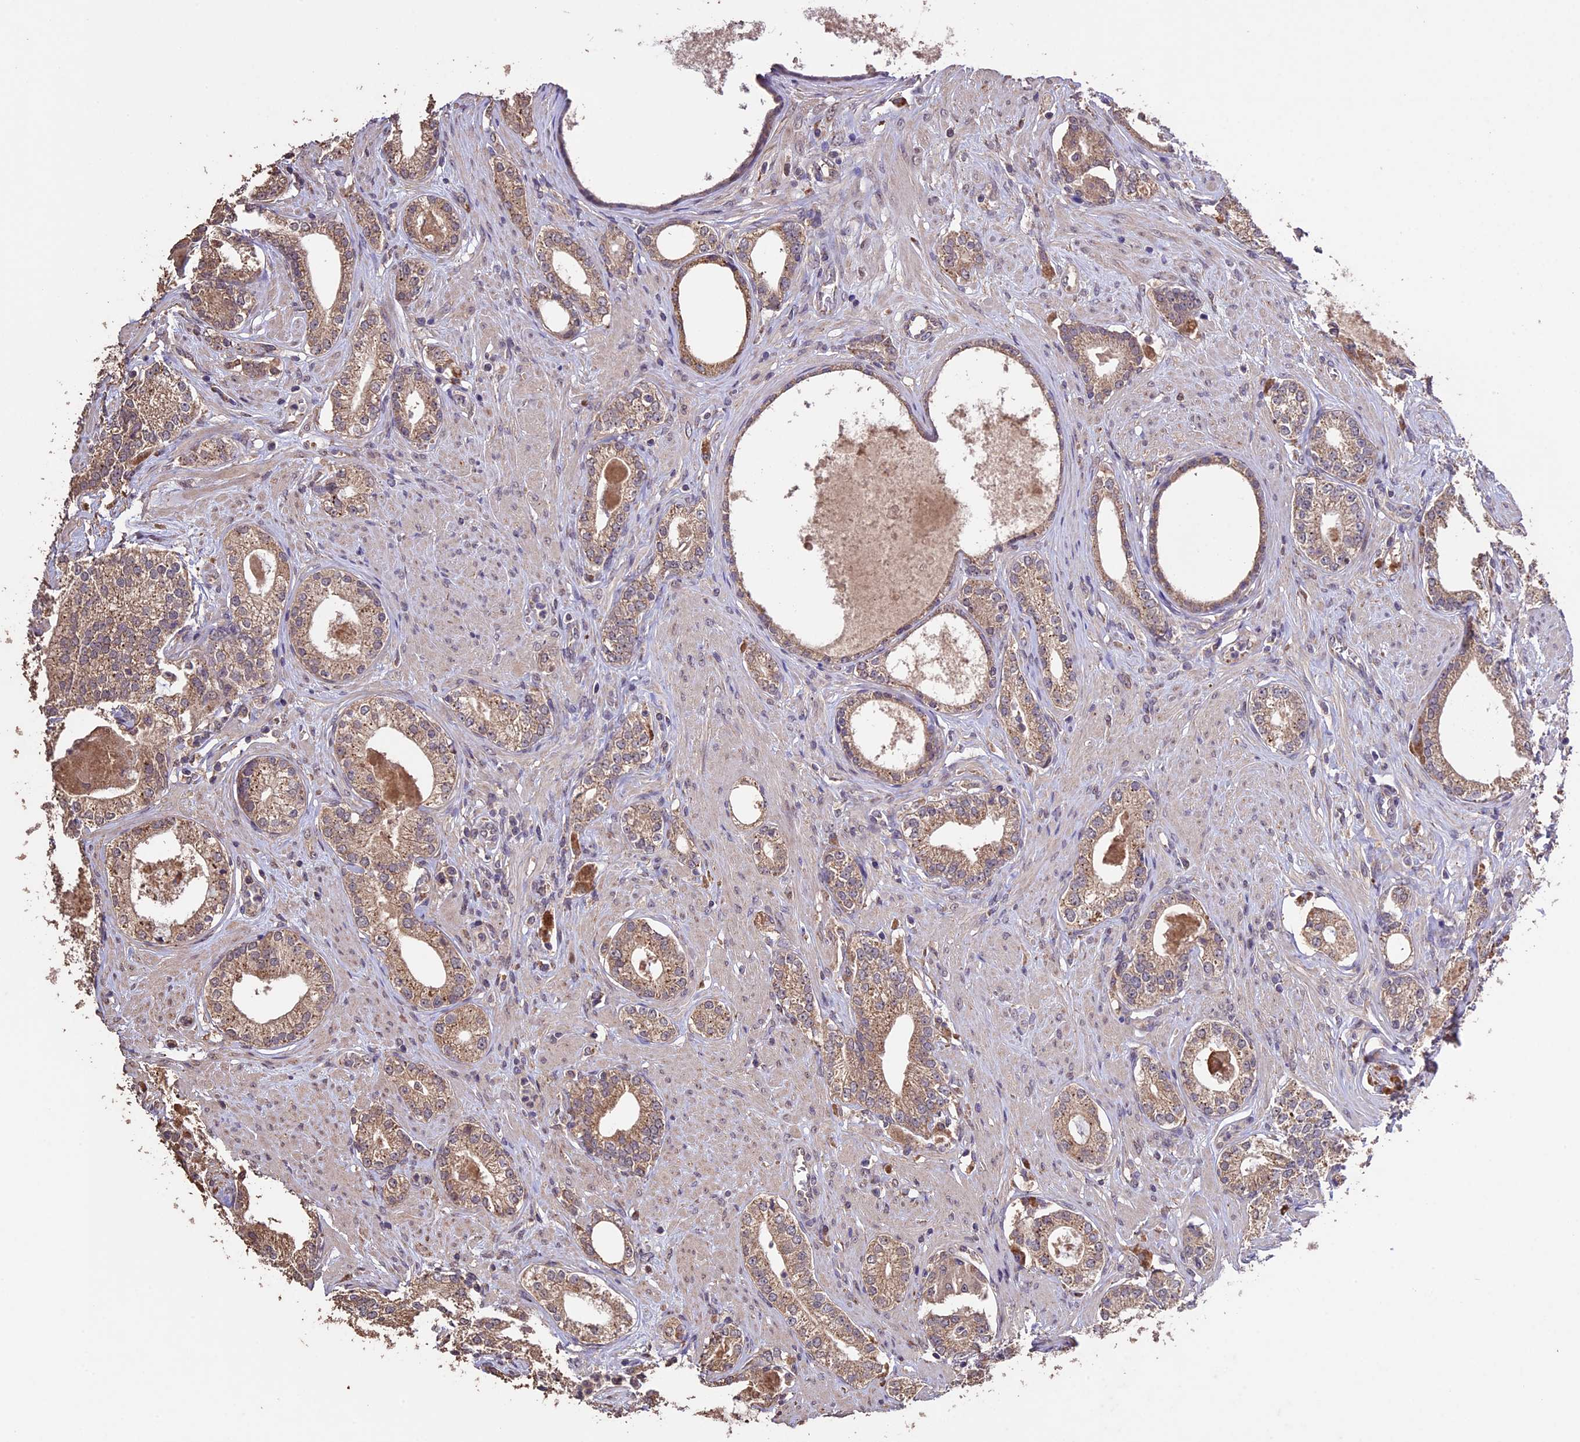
{"staining": {"intensity": "moderate", "quantity": ">75%", "location": "cytoplasmic/membranous"}, "tissue": "prostate cancer", "cell_type": "Tumor cells", "image_type": "cancer", "snomed": [{"axis": "morphology", "description": "Adenocarcinoma, High grade"}, {"axis": "topography", "description": "Prostate"}], "caption": "Protein staining displays moderate cytoplasmic/membranous staining in about >75% of tumor cells in prostate cancer. (DAB IHC with brightfield microscopy, high magnification).", "gene": "DIS3L", "patient": {"sex": "male", "age": 63}}